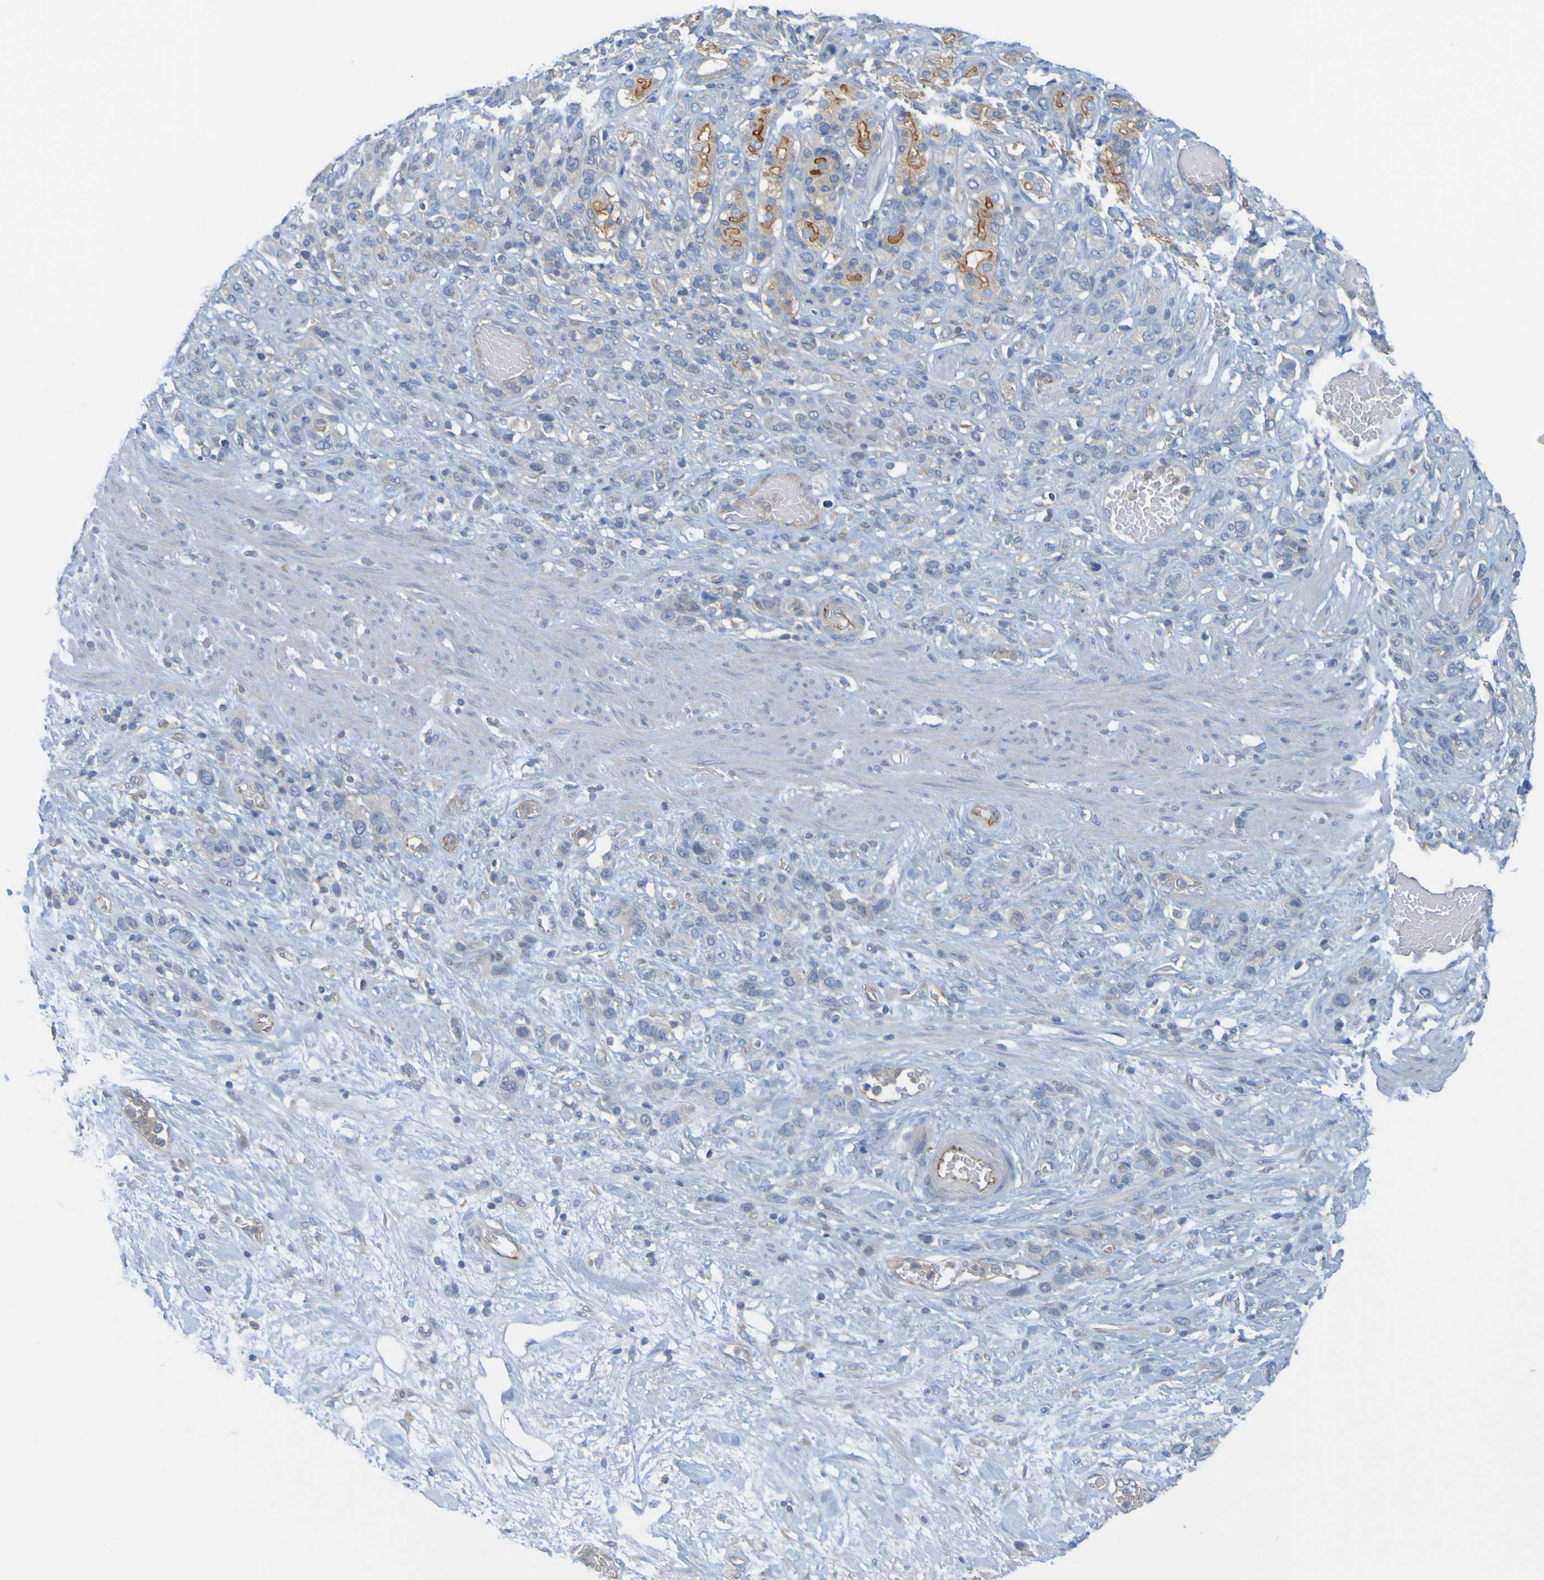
{"staining": {"intensity": "strong", "quantity": "<25%", "location": "cytoplasmic/membranous"}, "tissue": "stomach cancer", "cell_type": "Tumor cells", "image_type": "cancer", "snomed": [{"axis": "morphology", "description": "Adenocarcinoma, NOS"}, {"axis": "morphology", "description": "Adenocarcinoma, High grade"}, {"axis": "topography", "description": "Stomach, upper"}, {"axis": "topography", "description": "Stomach, lower"}], "caption": "A brown stain labels strong cytoplasmic/membranous positivity of a protein in human adenocarcinoma (stomach) tumor cells.", "gene": "APPL1", "patient": {"sex": "female", "age": 65}}